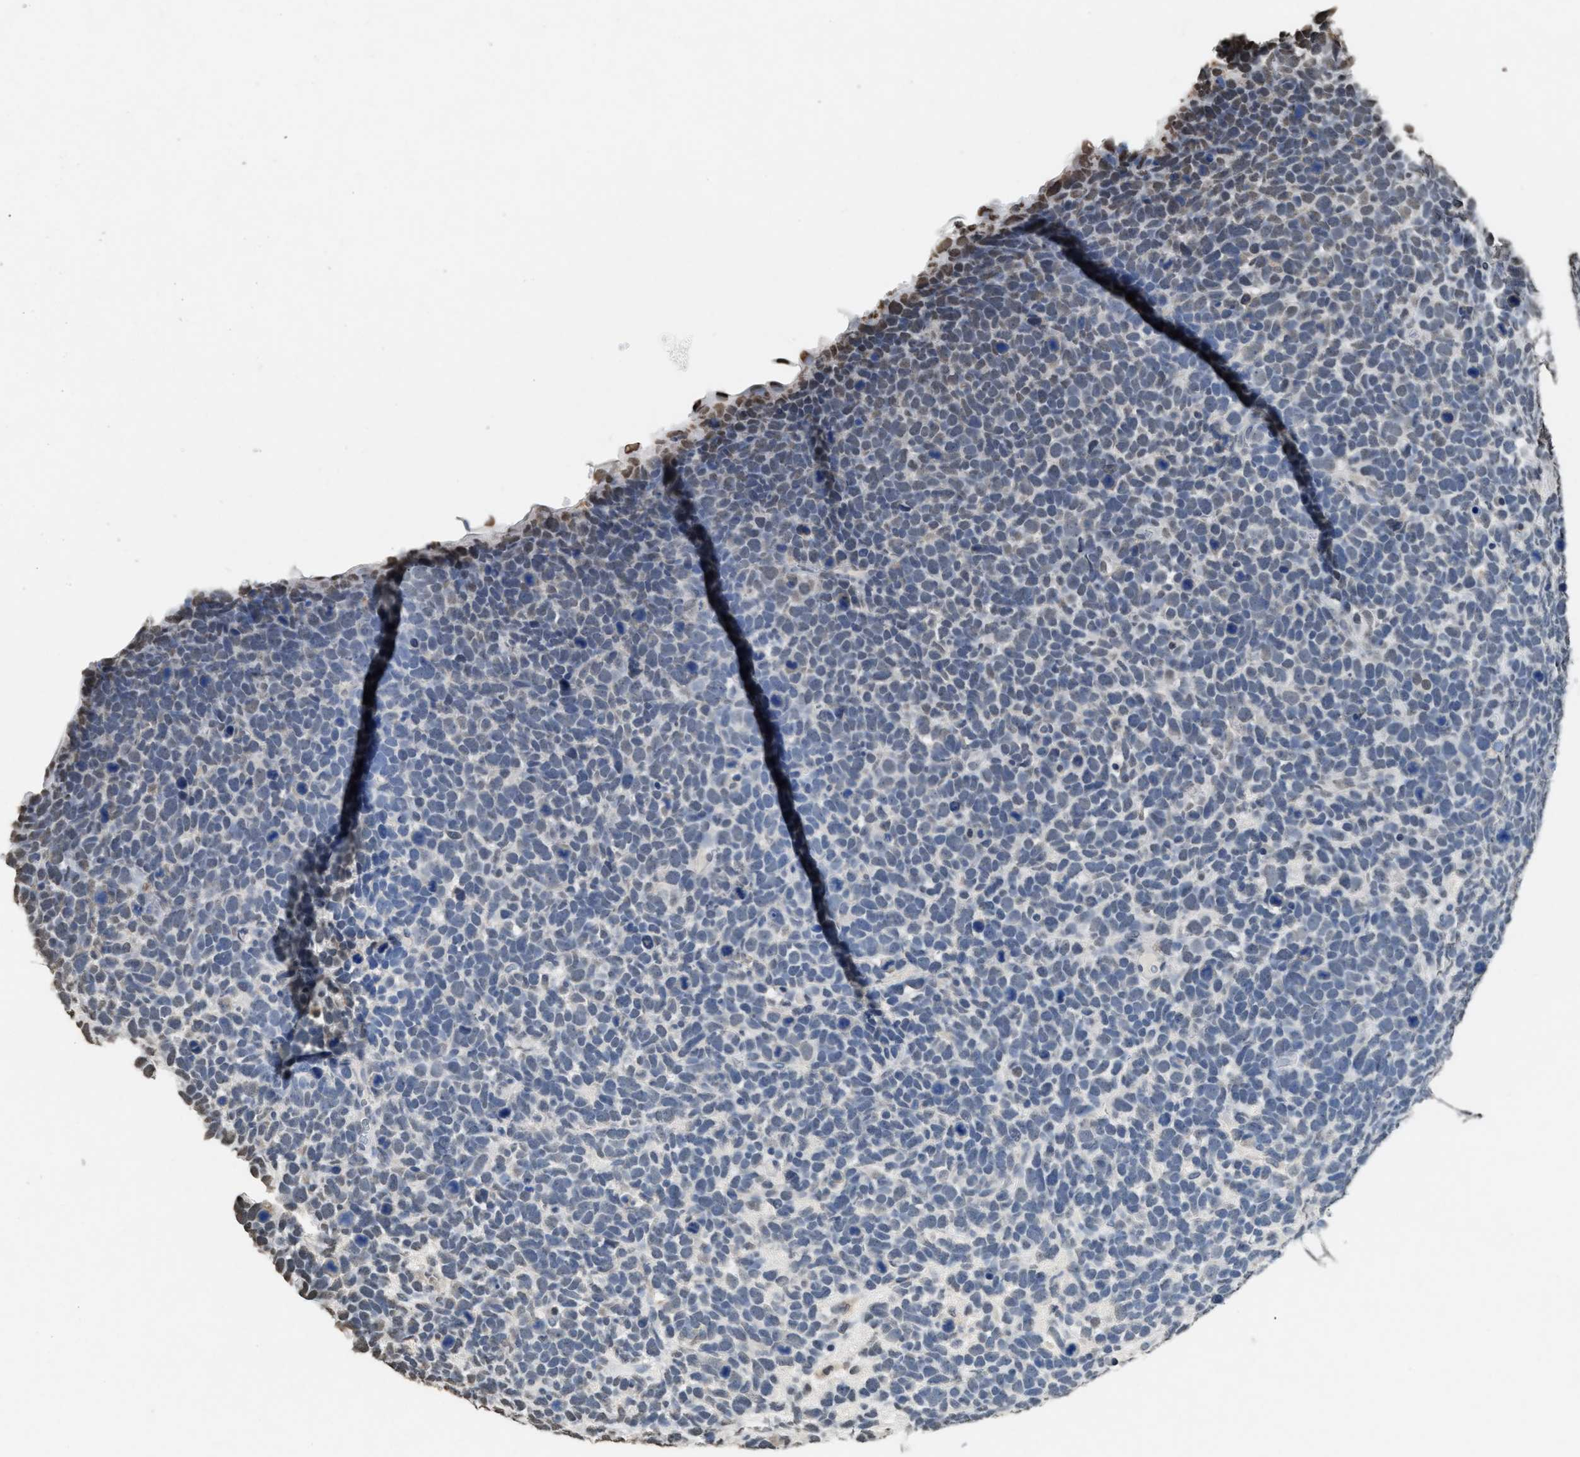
{"staining": {"intensity": "negative", "quantity": "none", "location": "none"}, "tissue": "urothelial cancer", "cell_type": "Tumor cells", "image_type": "cancer", "snomed": [{"axis": "morphology", "description": "Urothelial carcinoma, High grade"}, {"axis": "topography", "description": "Urinary bladder"}], "caption": "DAB (3,3'-diaminobenzidine) immunohistochemical staining of human high-grade urothelial carcinoma reveals no significant expression in tumor cells. (DAB immunohistochemistry visualized using brightfield microscopy, high magnification).", "gene": "NUP88", "patient": {"sex": "female", "age": 82}}